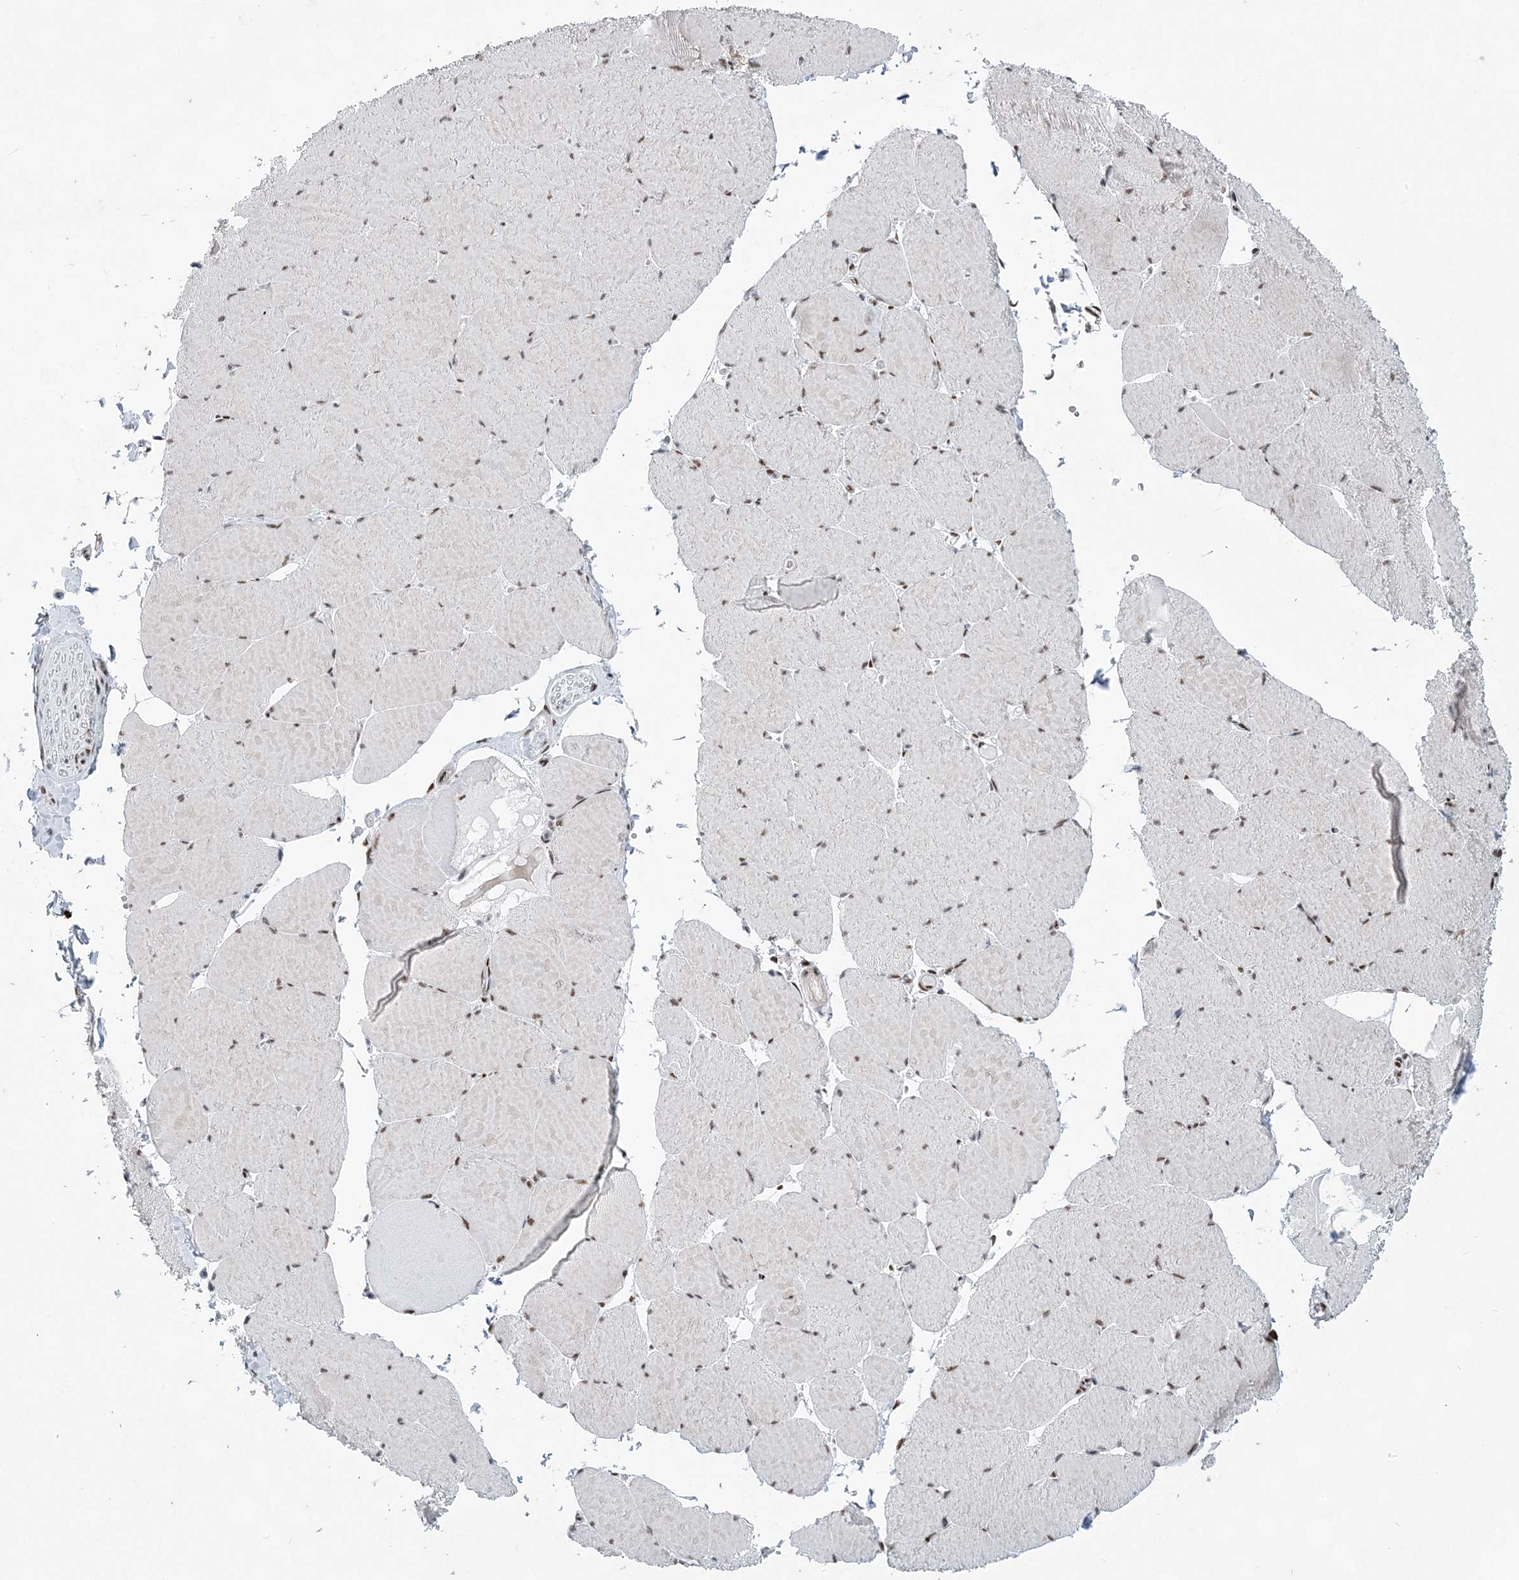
{"staining": {"intensity": "moderate", "quantity": ">75%", "location": "nuclear"}, "tissue": "skeletal muscle", "cell_type": "Myocytes", "image_type": "normal", "snomed": [{"axis": "morphology", "description": "Normal tissue, NOS"}, {"axis": "topography", "description": "Skeletal muscle"}, {"axis": "topography", "description": "Head-Neck"}], "caption": "Immunohistochemical staining of normal human skeletal muscle displays medium levels of moderate nuclear positivity in about >75% of myocytes.", "gene": "ZBTB7A", "patient": {"sex": "male", "age": 66}}